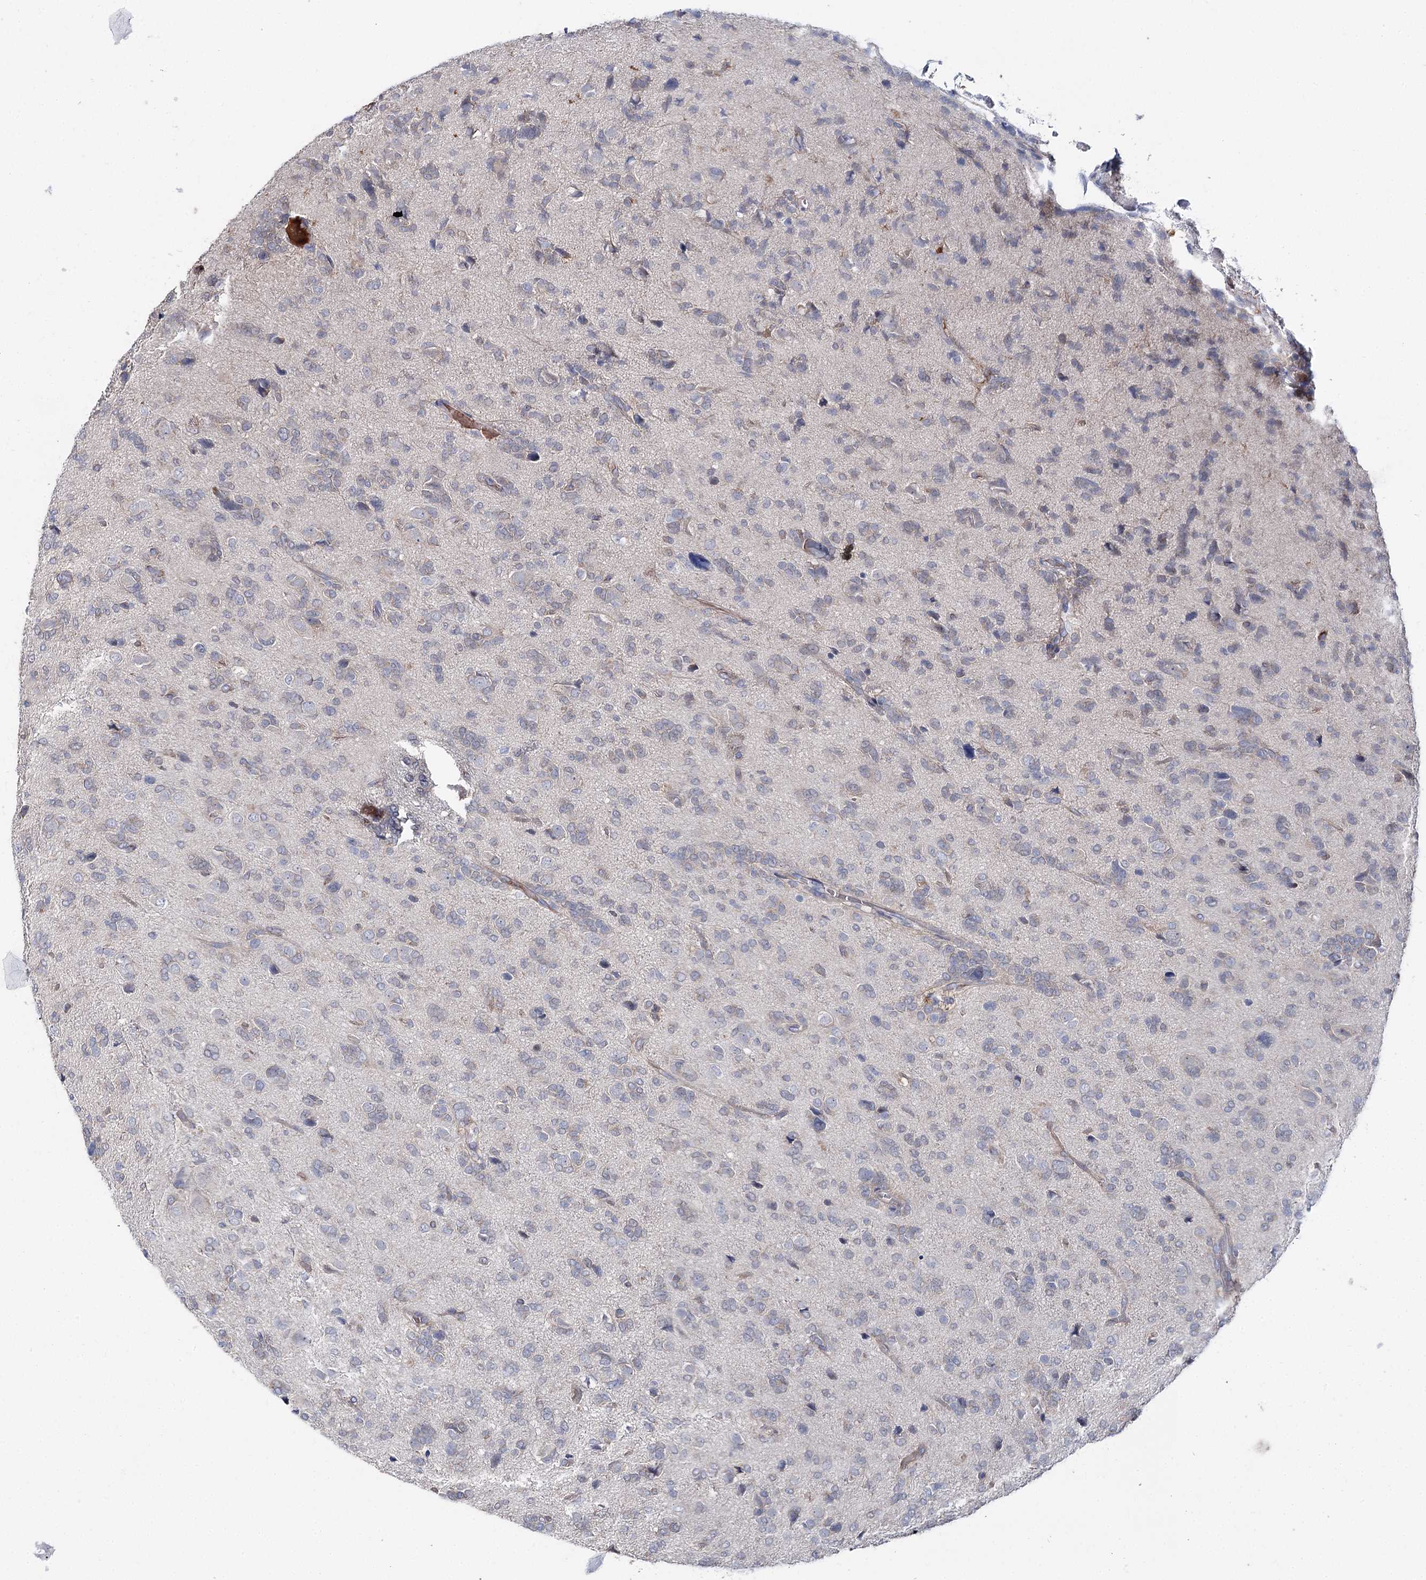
{"staining": {"intensity": "negative", "quantity": "none", "location": "none"}, "tissue": "glioma", "cell_type": "Tumor cells", "image_type": "cancer", "snomed": [{"axis": "morphology", "description": "Glioma, malignant, High grade"}, {"axis": "topography", "description": "Brain"}], "caption": "This is a image of immunohistochemistry (IHC) staining of glioma, which shows no positivity in tumor cells.", "gene": "LRRC14B", "patient": {"sex": "female", "age": 59}}